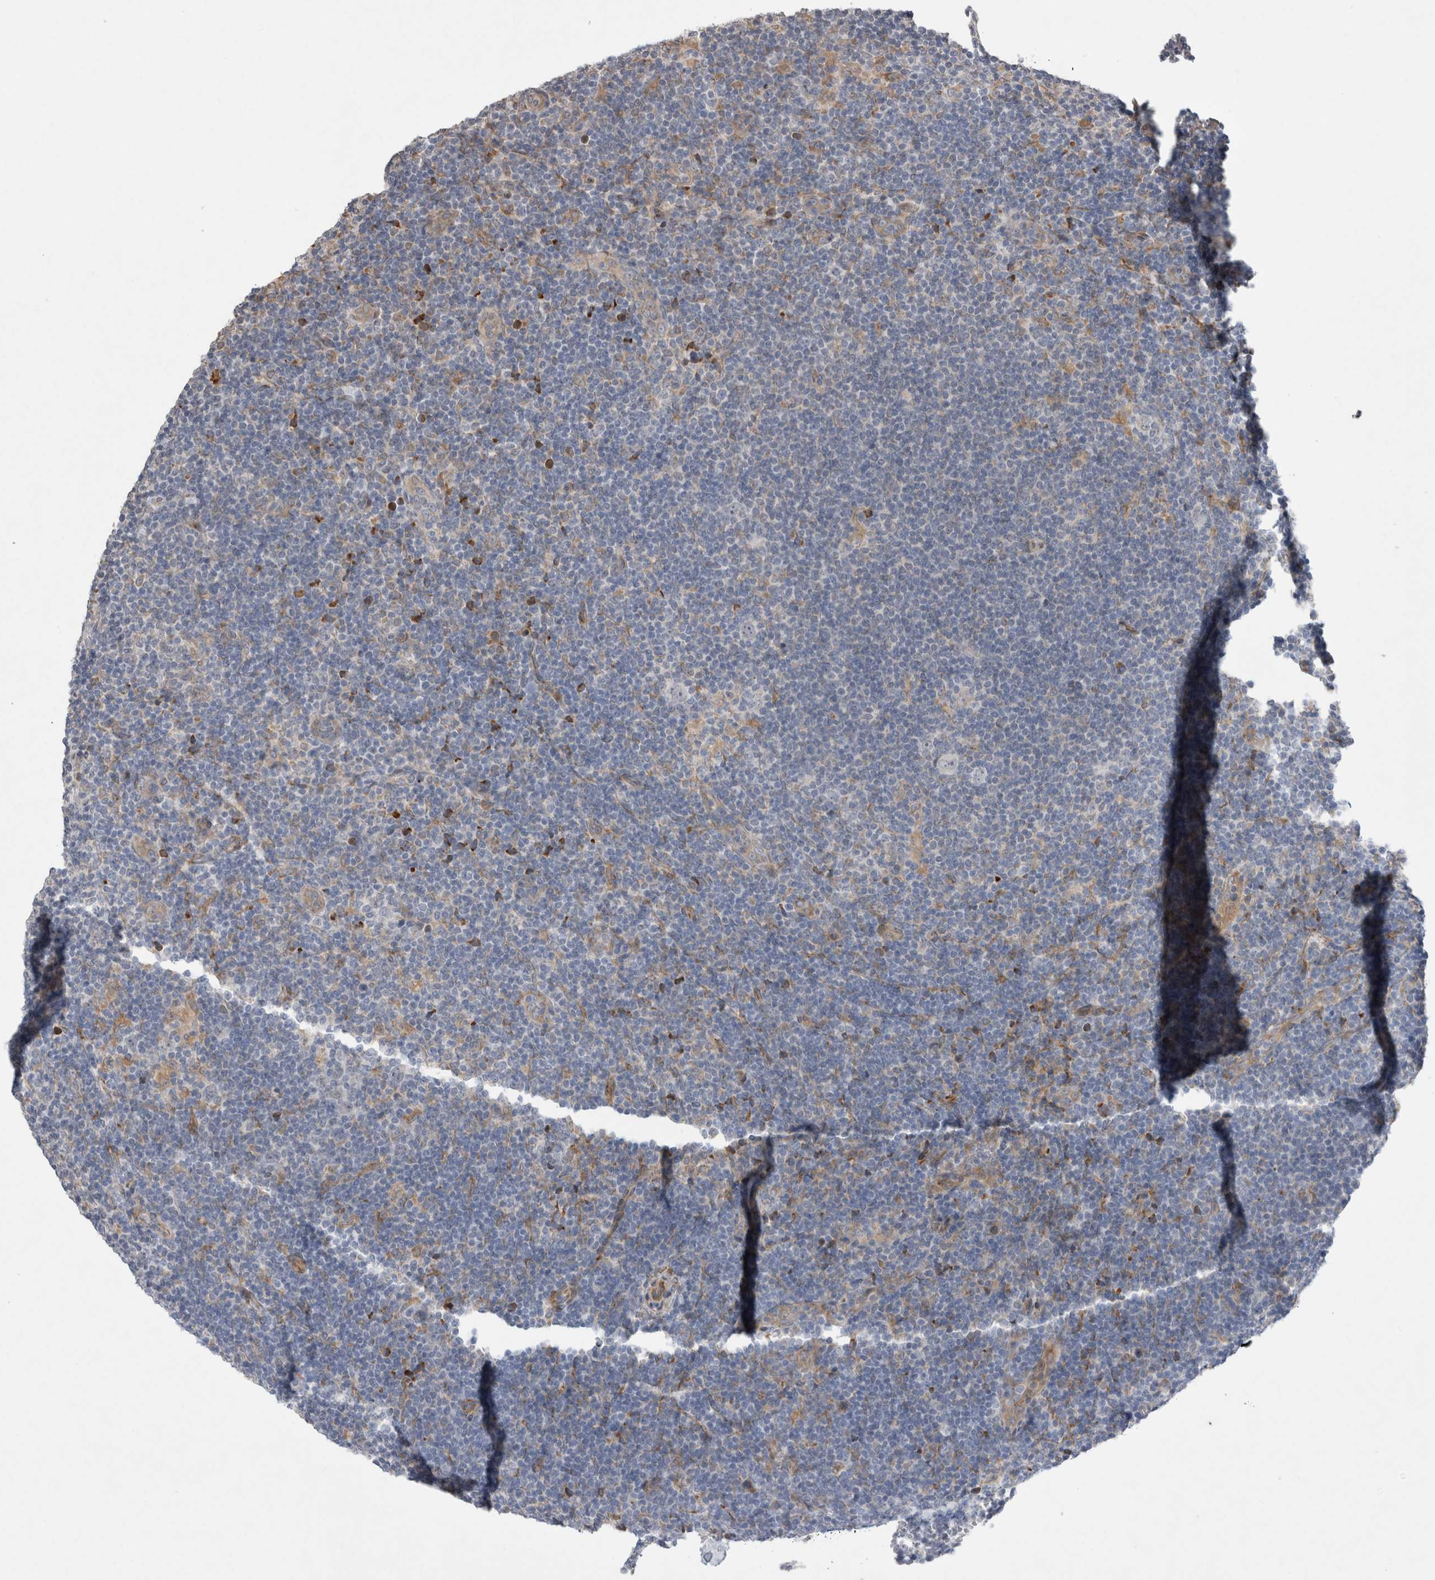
{"staining": {"intensity": "negative", "quantity": "none", "location": "none"}, "tissue": "lymphoma", "cell_type": "Tumor cells", "image_type": "cancer", "snomed": [{"axis": "morphology", "description": "Hodgkin's disease, NOS"}, {"axis": "topography", "description": "Lymph node"}], "caption": "High magnification brightfield microscopy of lymphoma stained with DAB (brown) and counterstained with hematoxylin (blue): tumor cells show no significant expression.", "gene": "TRMT9B", "patient": {"sex": "female", "age": 57}}